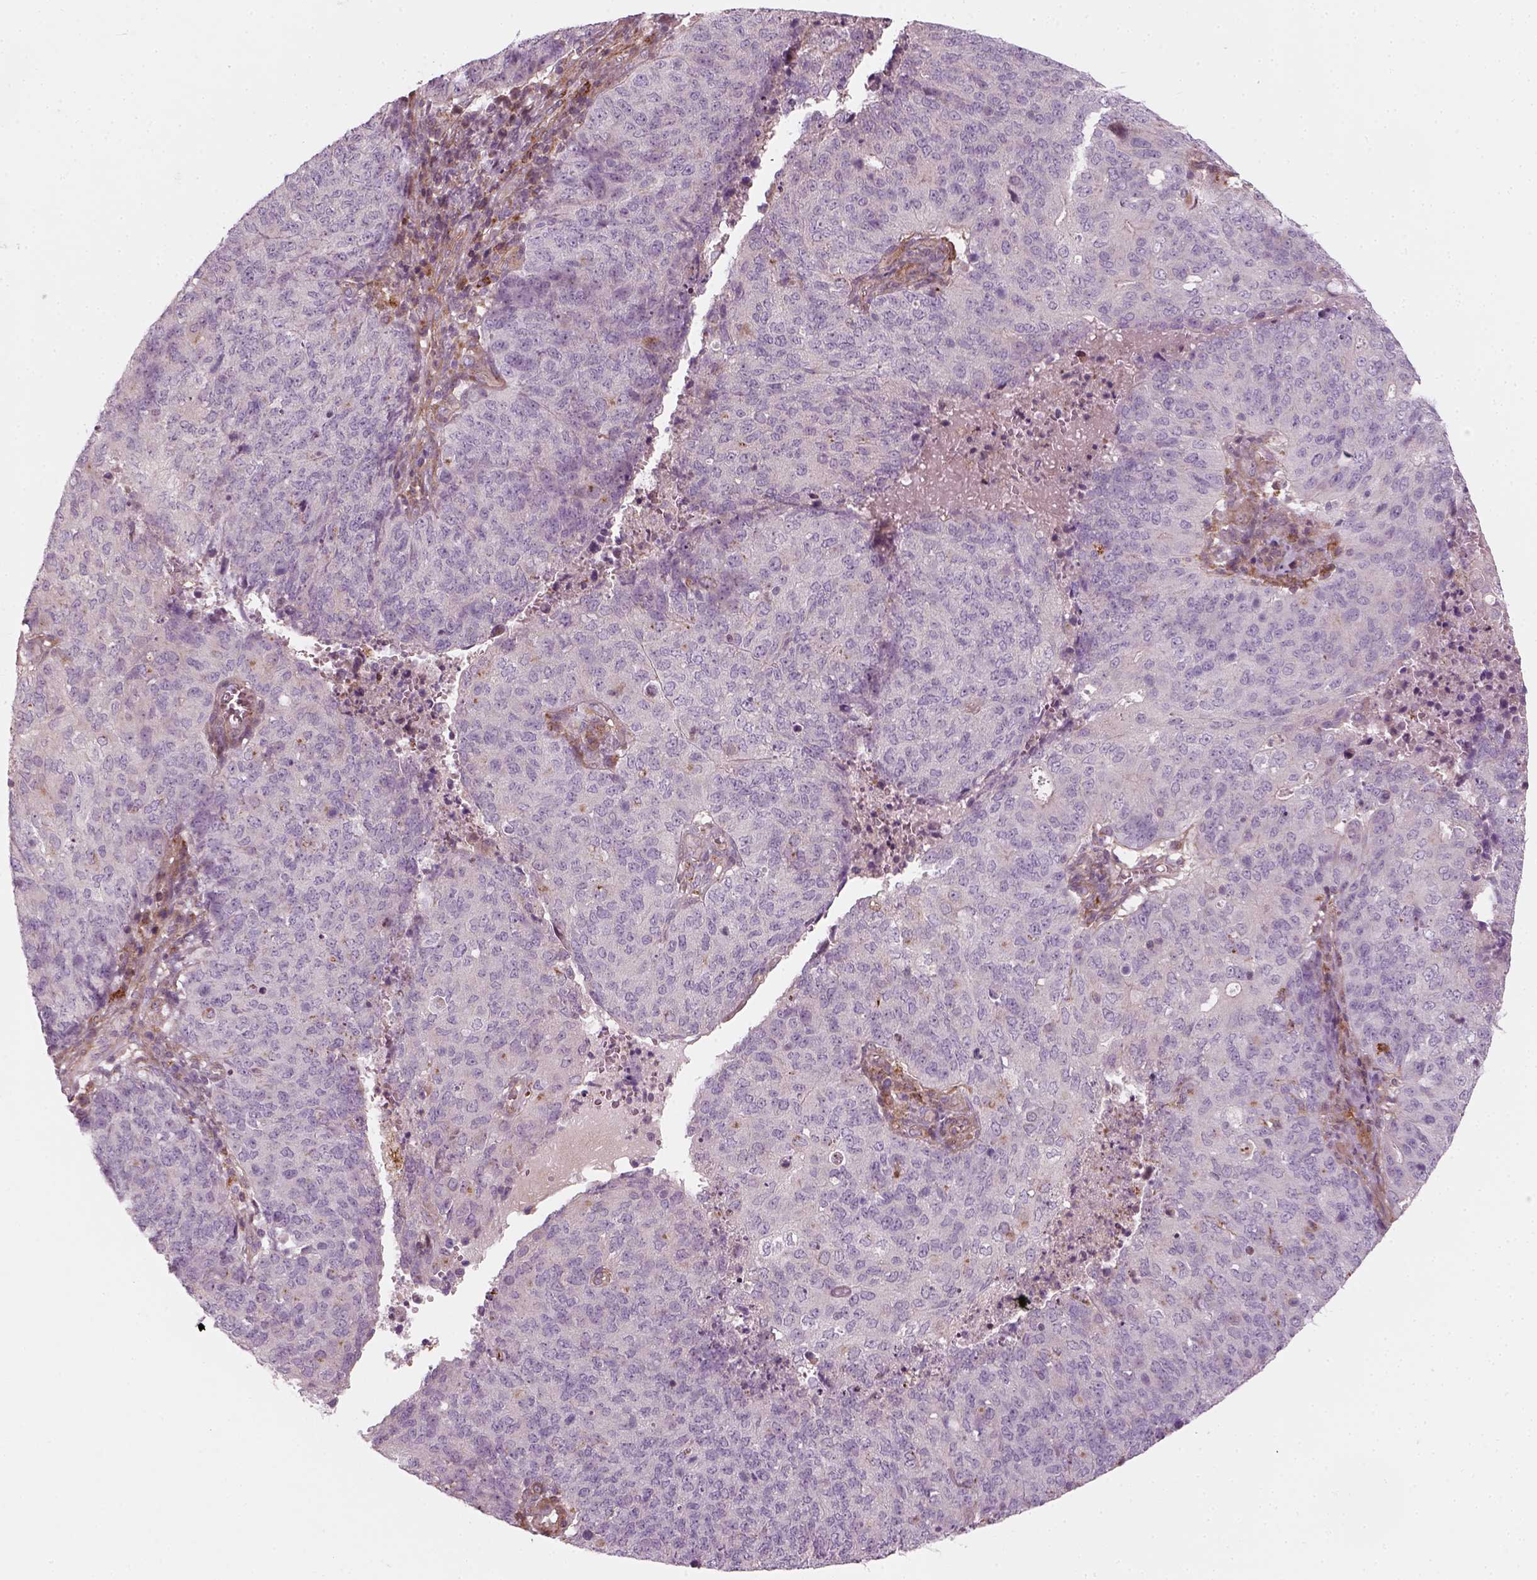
{"staining": {"intensity": "negative", "quantity": "none", "location": "none"}, "tissue": "endometrial cancer", "cell_type": "Tumor cells", "image_type": "cancer", "snomed": [{"axis": "morphology", "description": "Adenocarcinoma, NOS"}, {"axis": "topography", "description": "Endometrium"}], "caption": "This is an IHC micrograph of human endometrial cancer (adenocarcinoma). There is no positivity in tumor cells.", "gene": "DNASE1L1", "patient": {"sex": "female", "age": 82}}